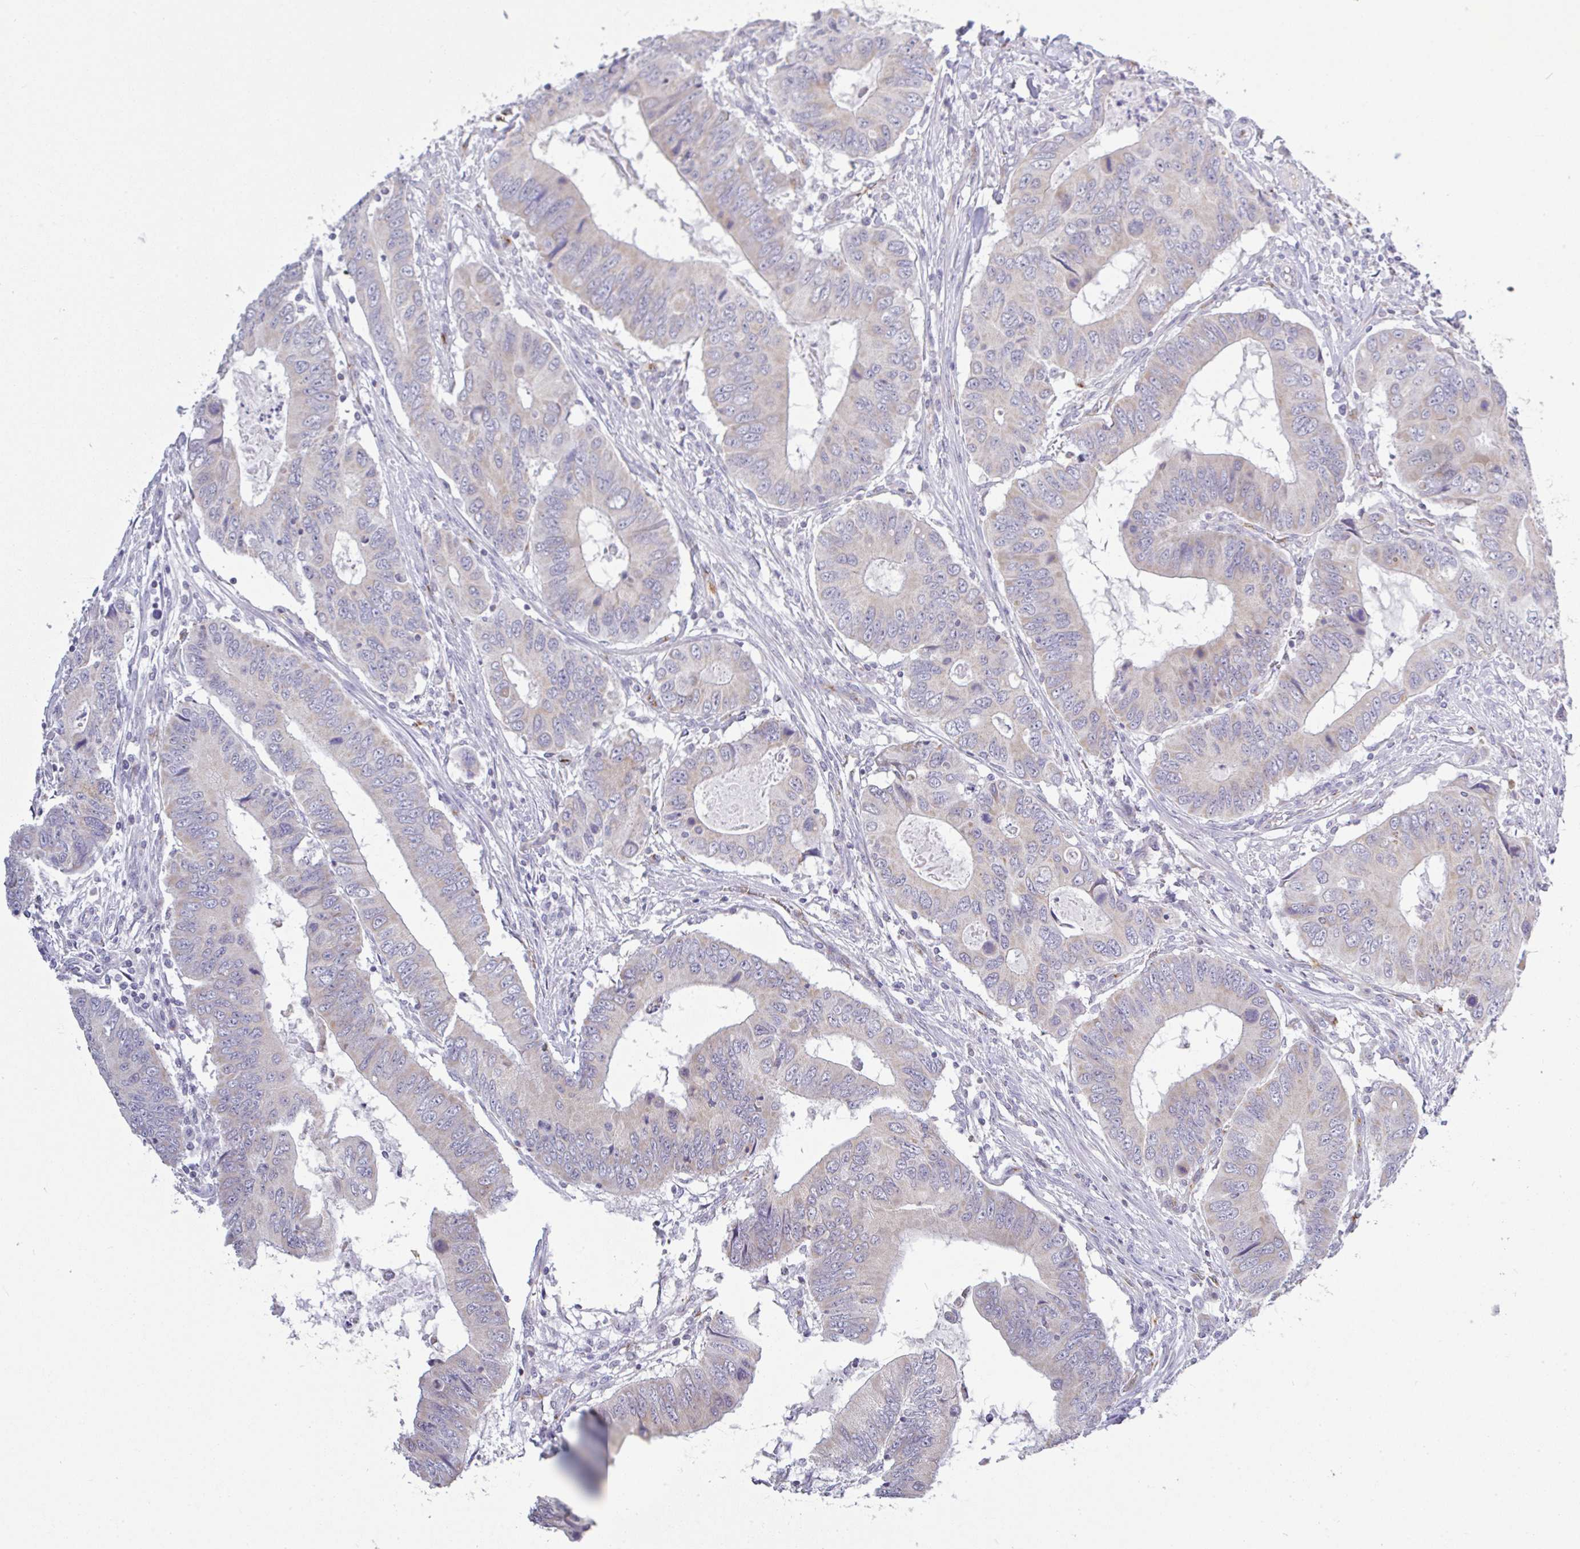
{"staining": {"intensity": "negative", "quantity": "none", "location": "none"}, "tissue": "colorectal cancer", "cell_type": "Tumor cells", "image_type": "cancer", "snomed": [{"axis": "morphology", "description": "Adenocarcinoma, NOS"}, {"axis": "topography", "description": "Colon"}], "caption": "A photomicrograph of human colorectal cancer is negative for staining in tumor cells.", "gene": "PLCD4", "patient": {"sex": "male", "age": 53}}